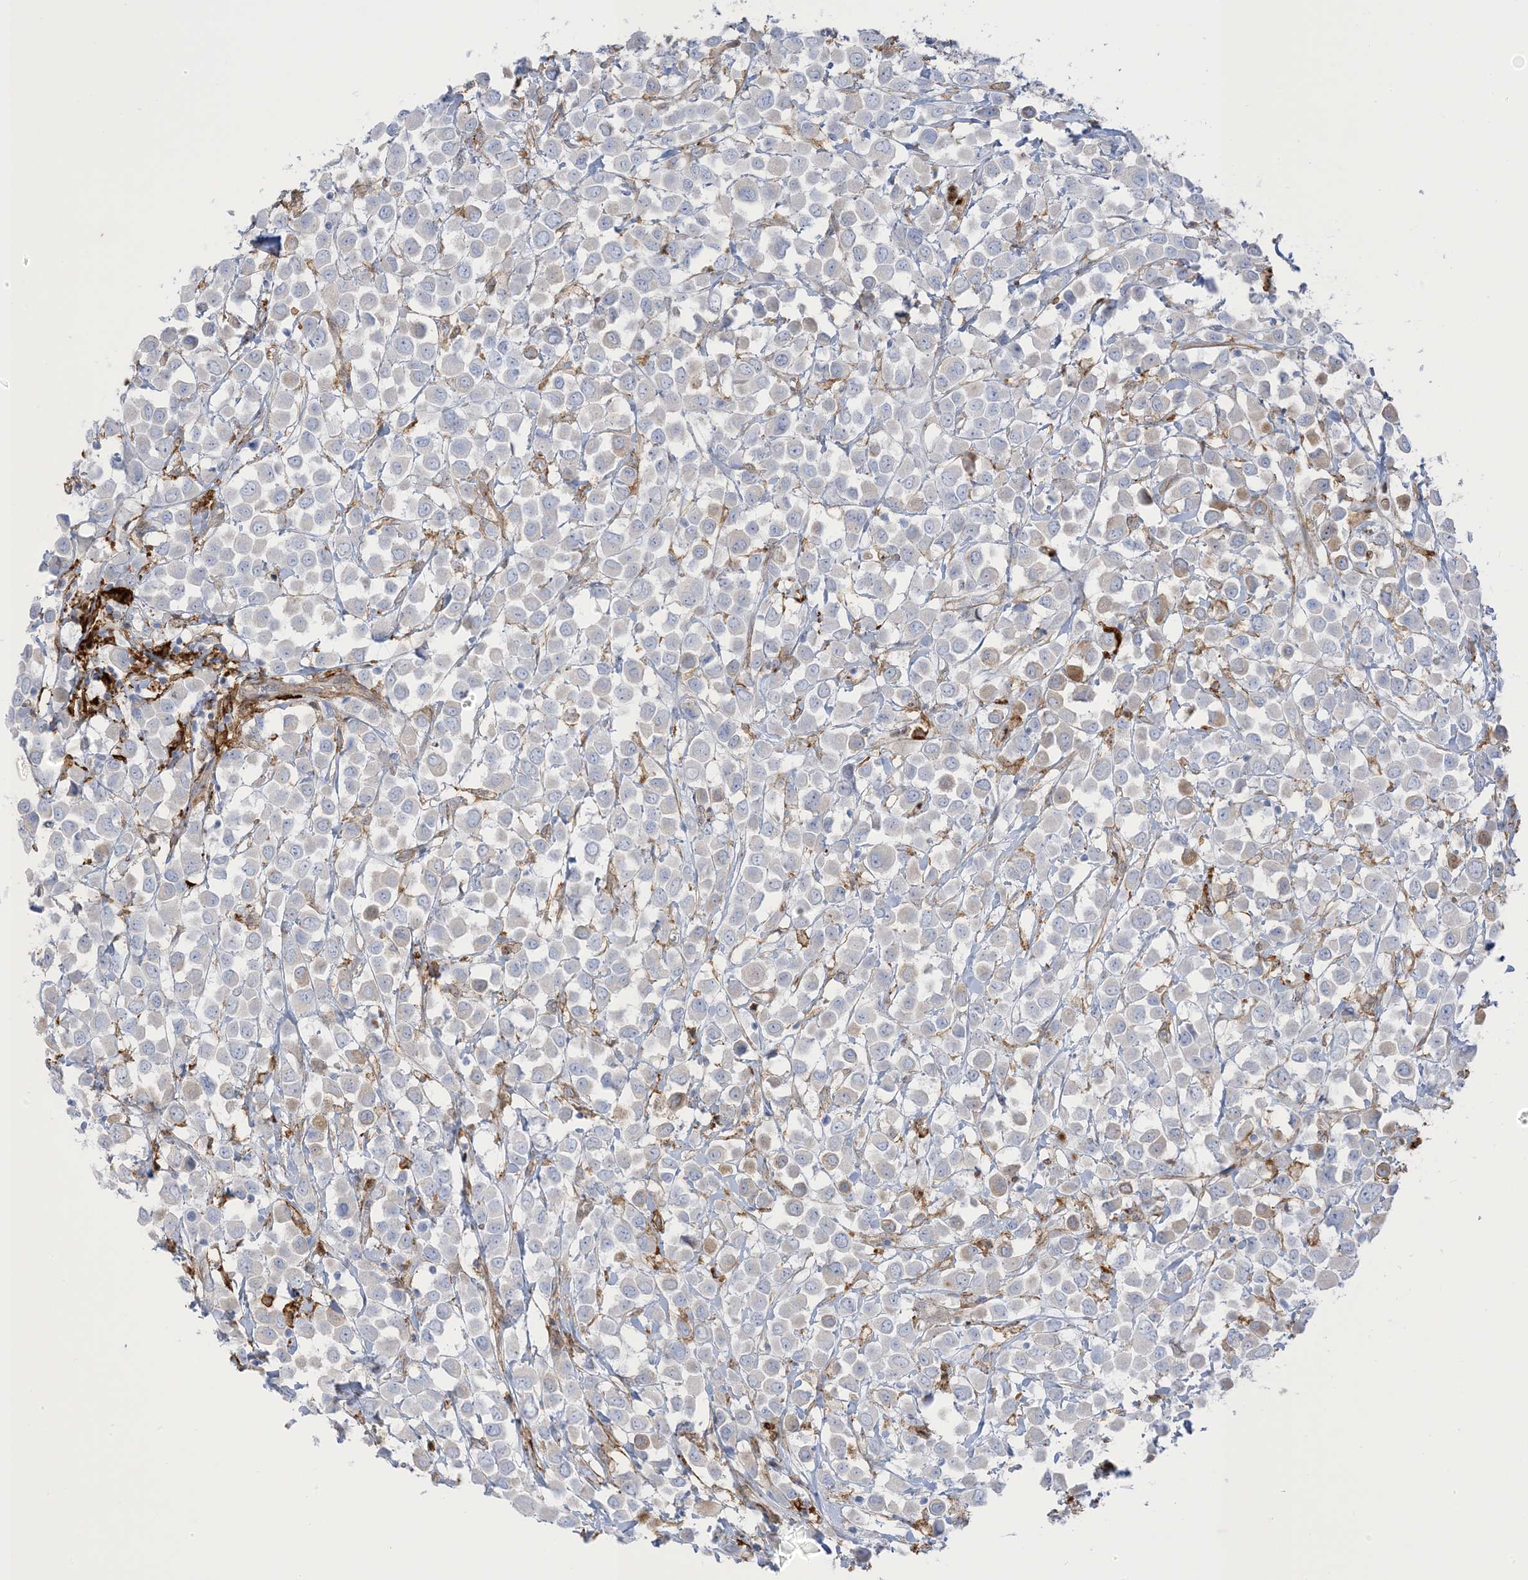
{"staining": {"intensity": "negative", "quantity": "none", "location": "none"}, "tissue": "breast cancer", "cell_type": "Tumor cells", "image_type": "cancer", "snomed": [{"axis": "morphology", "description": "Duct carcinoma"}, {"axis": "topography", "description": "Breast"}], "caption": "Micrograph shows no significant protein positivity in tumor cells of breast cancer (infiltrating ductal carcinoma).", "gene": "ICMT", "patient": {"sex": "female", "age": 61}}